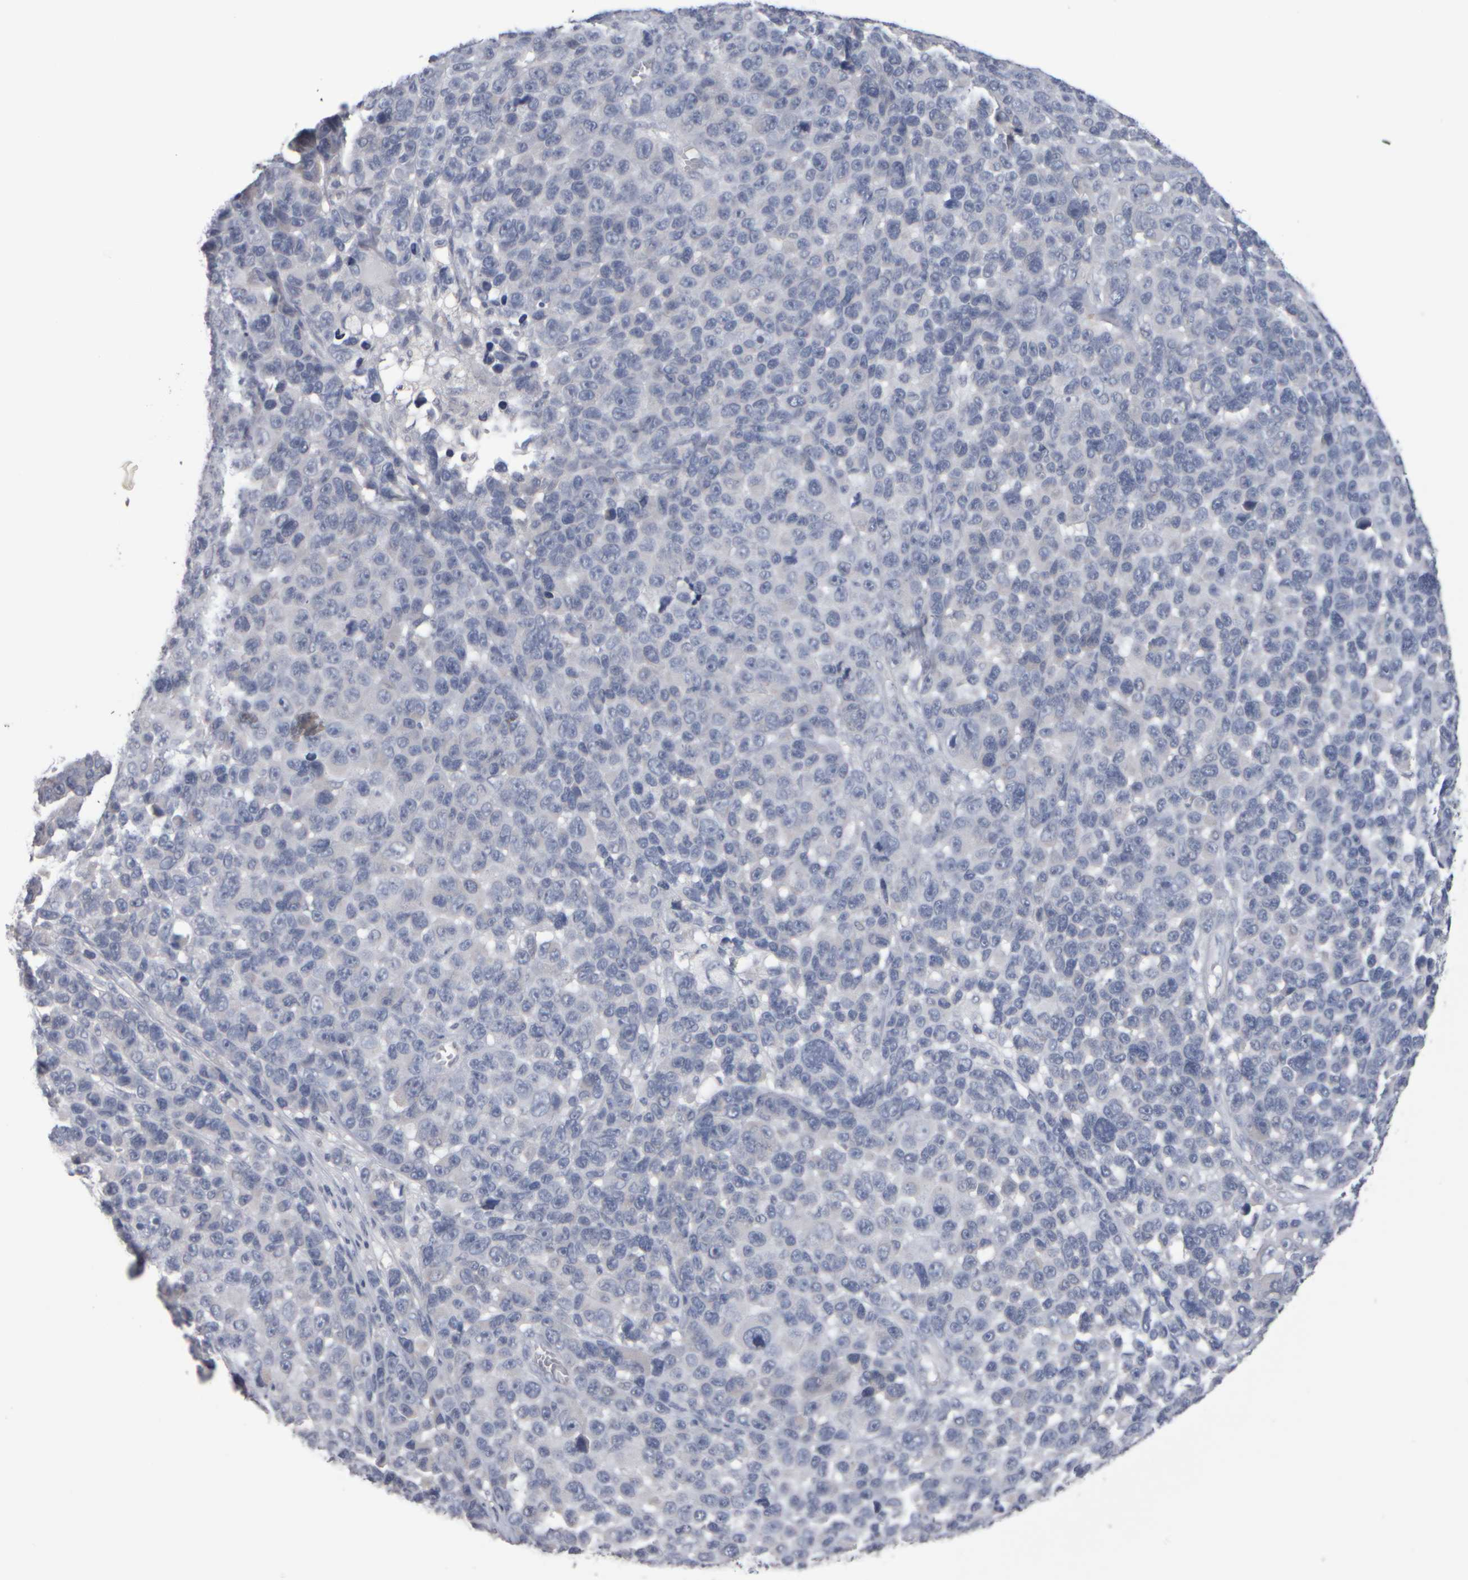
{"staining": {"intensity": "negative", "quantity": "none", "location": "none"}, "tissue": "melanoma", "cell_type": "Tumor cells", "image_type": "cancer", "snomed": [{"axis": "morphology", "description": "Malignant melanoma, NOS"}, {"axis": "topography", "description": "Skin"}], "caption": "The IHC micrograph has no significant staining in tumor cells of malignant melanoma tissue.", "gene": "EPHX2", "patient": {"sex": "male", "age": 53}}